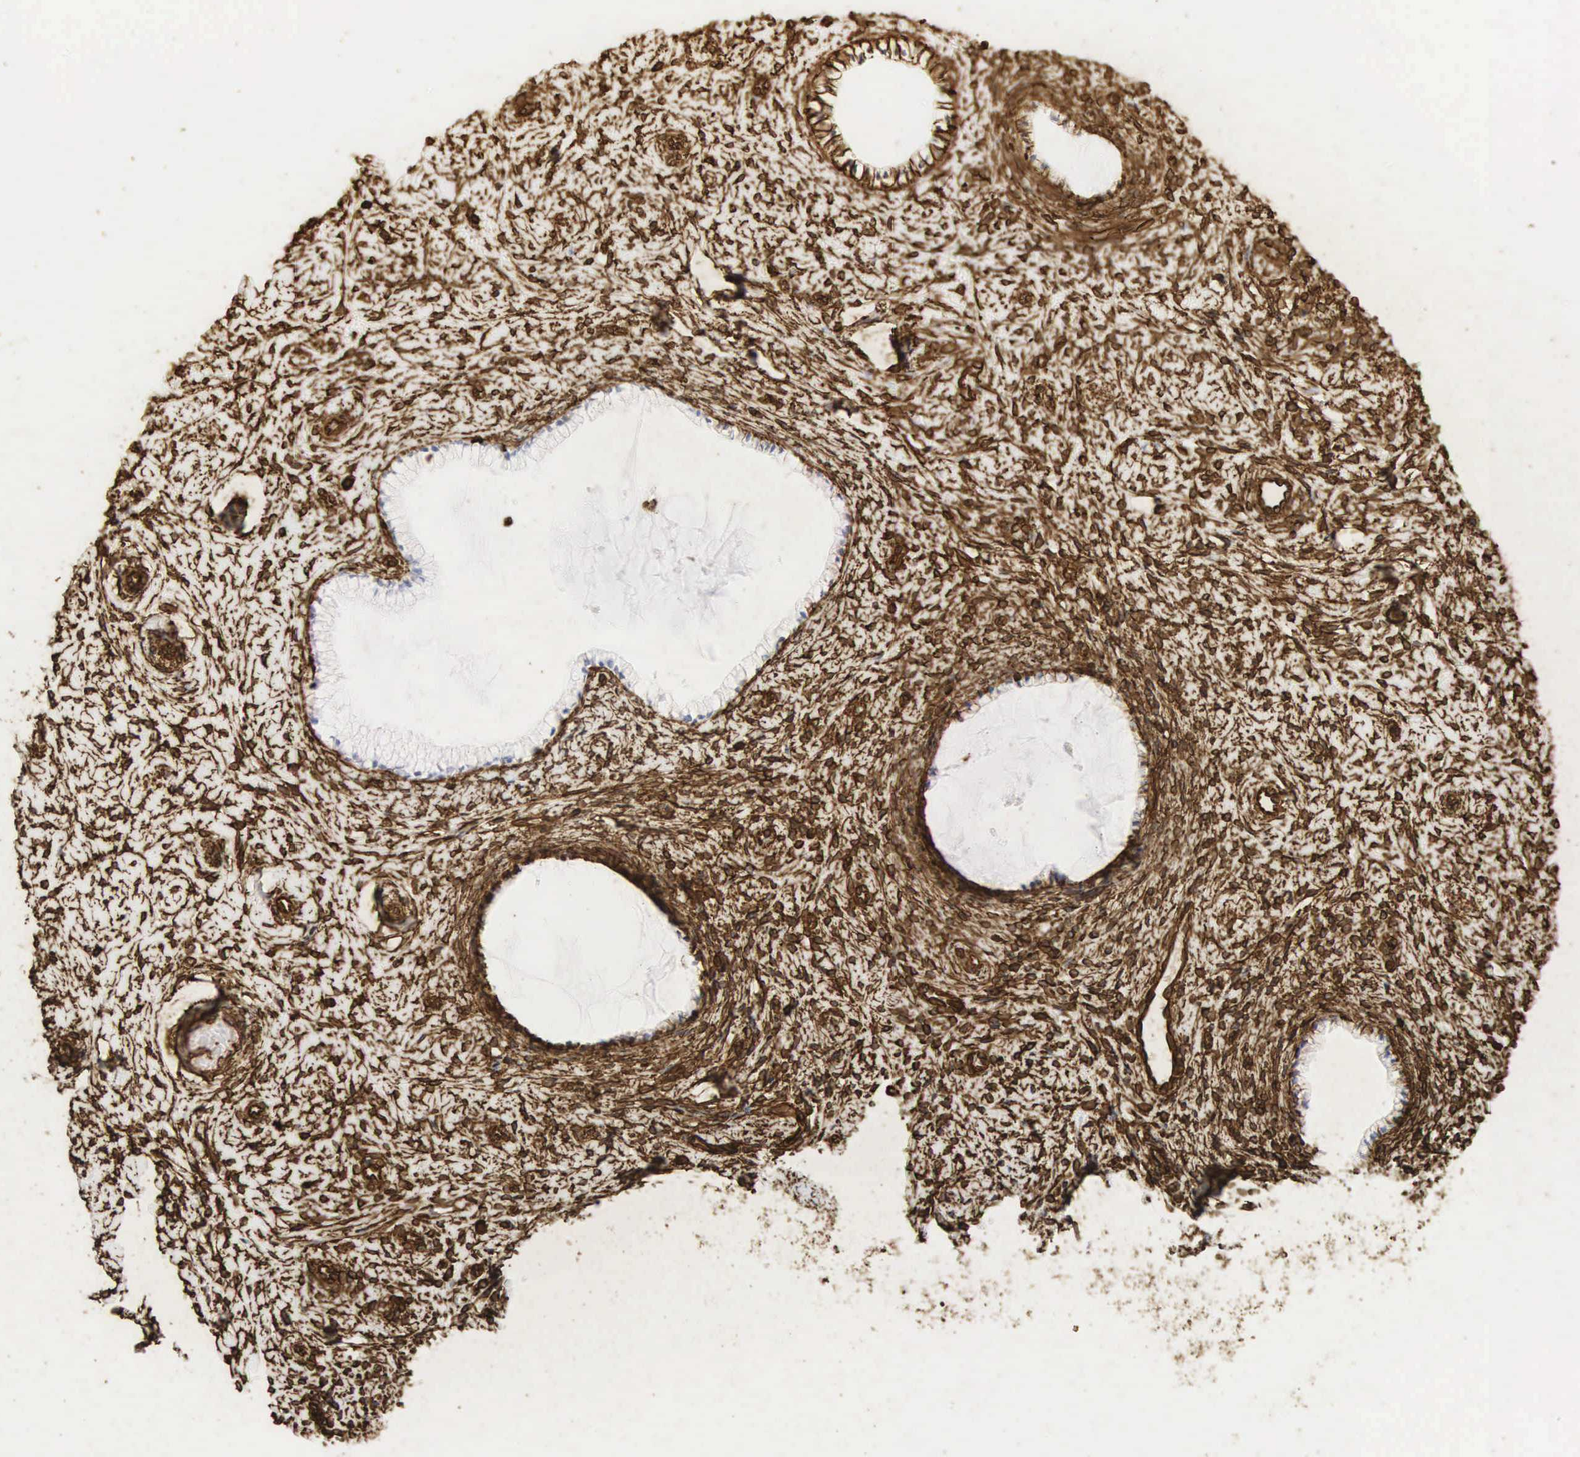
{"staining": {"intensity": "weak", "quantity": ">75%", "location": "cytoplasmic/membranous"}, "tissue": "cervix", "cell_type": "Glandular cells", "image_type": "normal", "snomed": [{"axis": "morphology", "description": "Normal tissue, NOS"}, {"axis": "topography", "description": "Cervix"}], "caption": "This micrograph displays IHC staining of unremarkable human cervix, with low weak cytoplasmic/membranous staining in approximately >75% of glandular cells.", "gene": "VIM", "patient": {"sex": "female", "age": 70}}